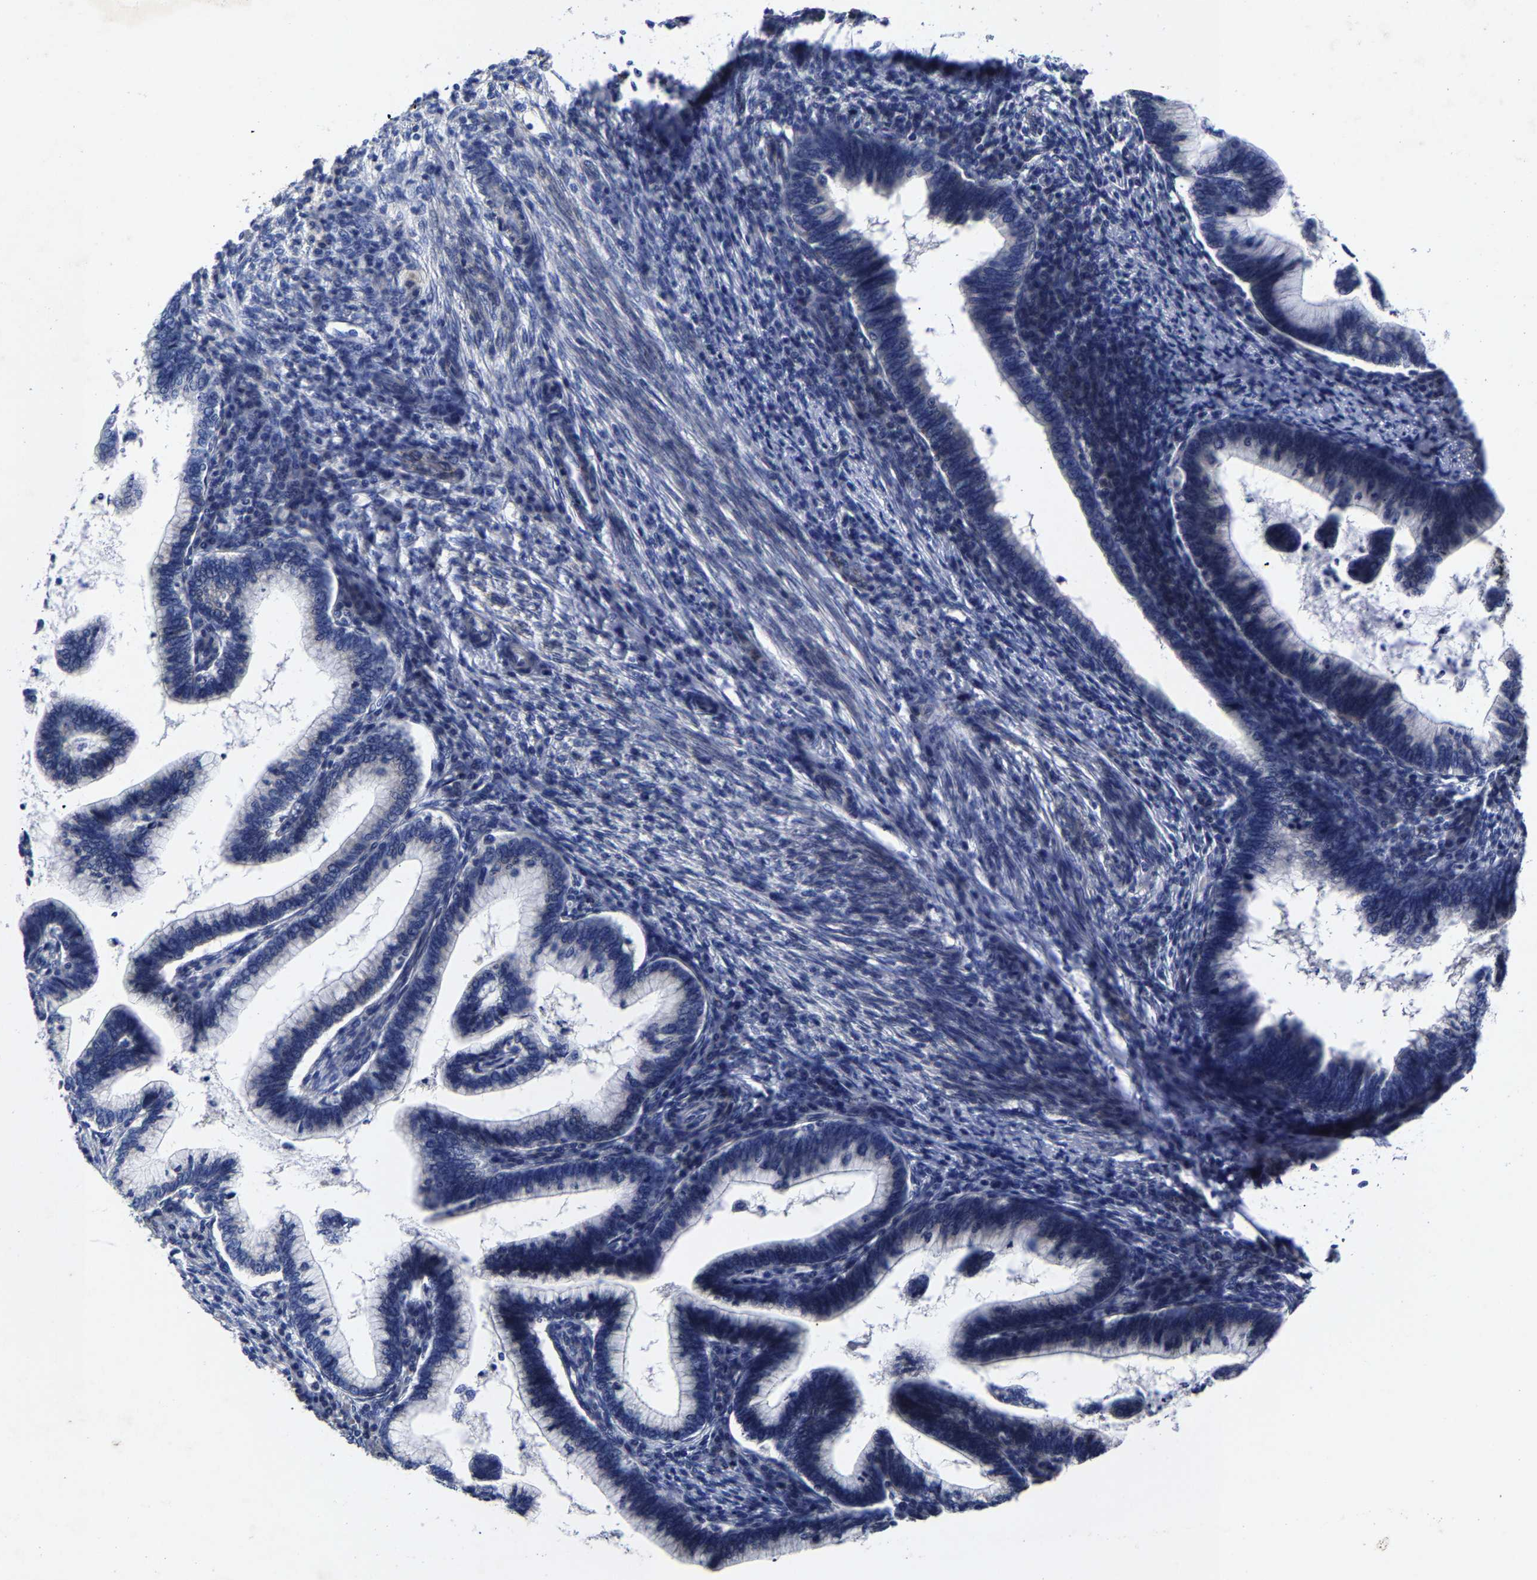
{"staining": {"intensity": "negative", "quantity": "none", "location": "none"}, "tissue": "cervical cancer", "cell_type": "Tumor cells", "image_type": "cancer", "snomed": [{"axis": "morphology", "description": "Adenocarcinoma, NOS"}, {"axis": "topography", "description": "Cervix"}], "caption": "This is an immunohistochemistry histopathology image of human cervical cancer (adenocarcinoma). There is no staining in tumor cells.", "gene": "AASS", "patient": {"sex": "female", "age": 36}}